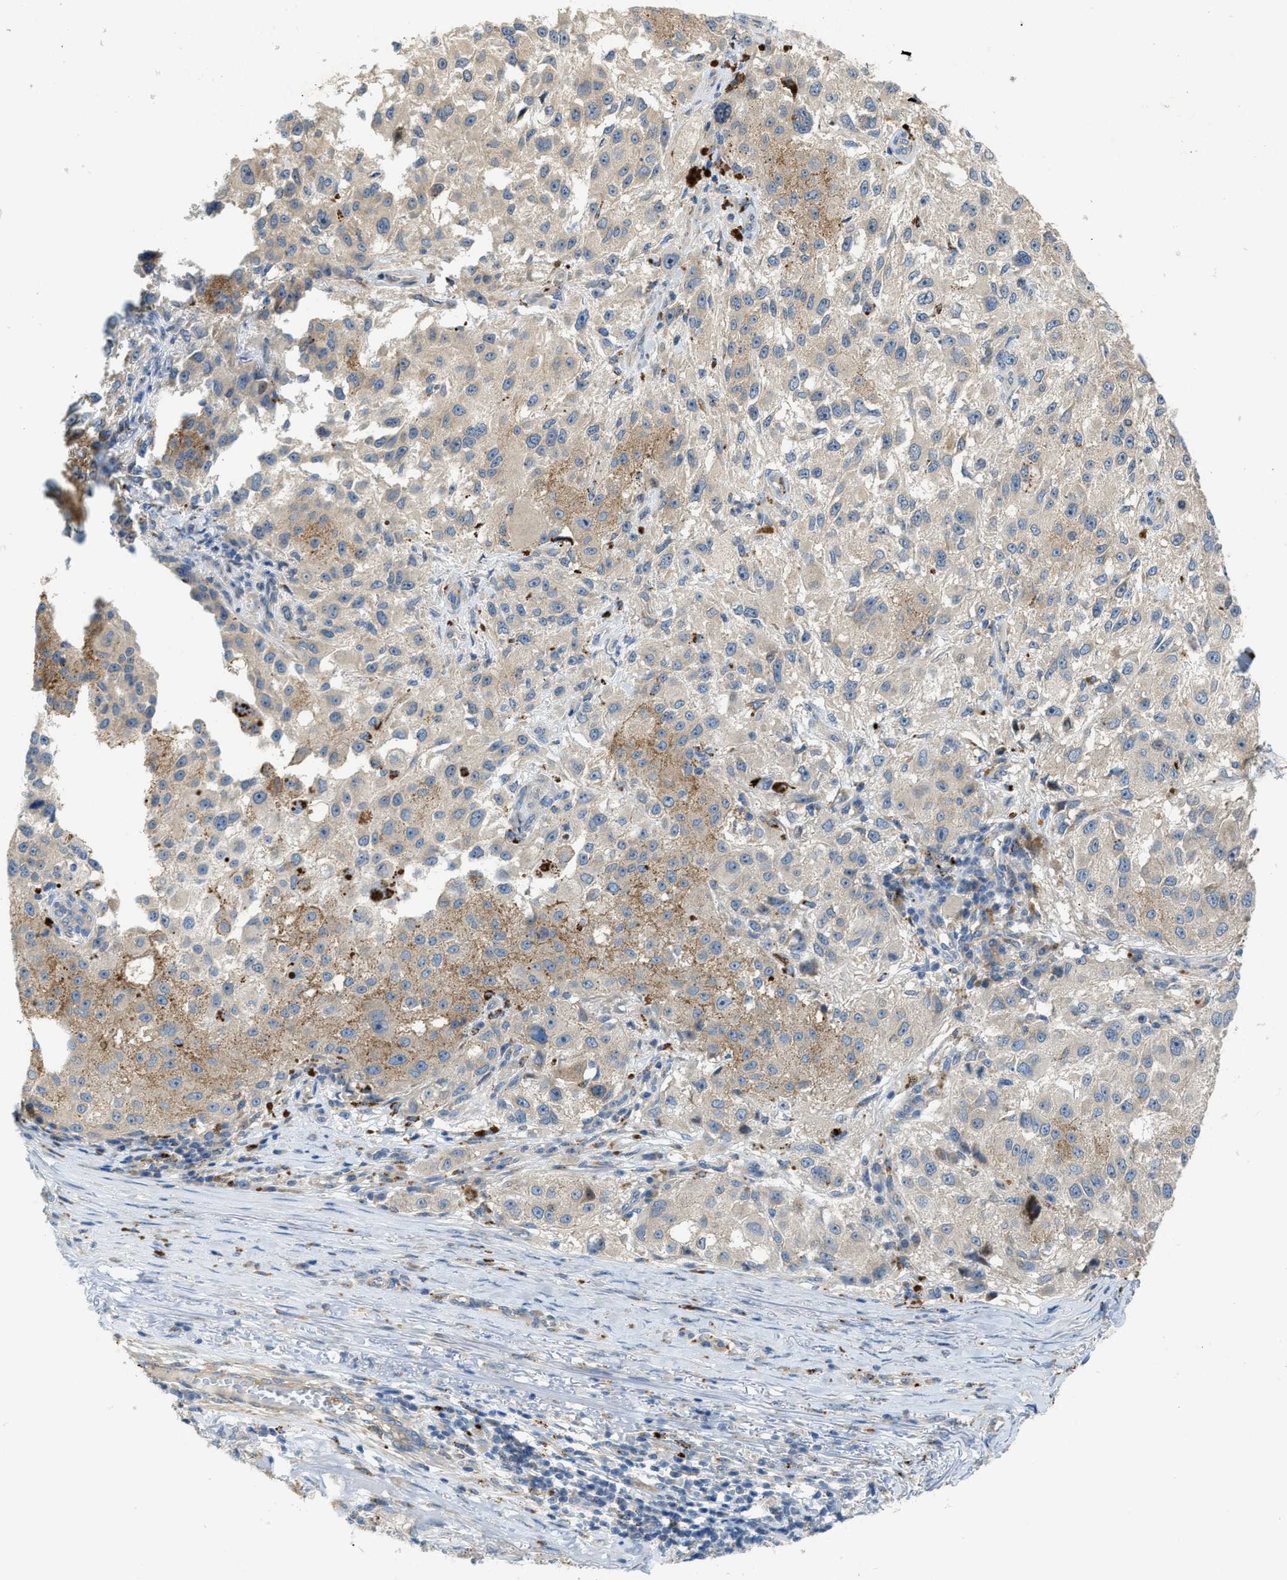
{"staining": {"intensity": "weak", "quantity": "<25%", "location": "cytoplasmic/membranous"}, "tissue": "melanoma", "cell_type": "Tumor cells", "image_type": "cancer", "snomed": [{"axis": "morphology", "description": "Necrosis, NOS"}, {"axis": "morphology", "description": "Malignant melanoma, NOS"}, {"axis": "topography", "description": "Skin"}], "caption": "A micrograph of melanoma stained for a protein displays no brown staining in tumor cells. (Stains: DAB (3,3'-diaminobenzidine) IHC with hematoxylin counter stain, Microscopy: brightfield microscopy at high magnification).", "gene": "KLHDC10", "patient": {"sex": "female", "age": 87}}